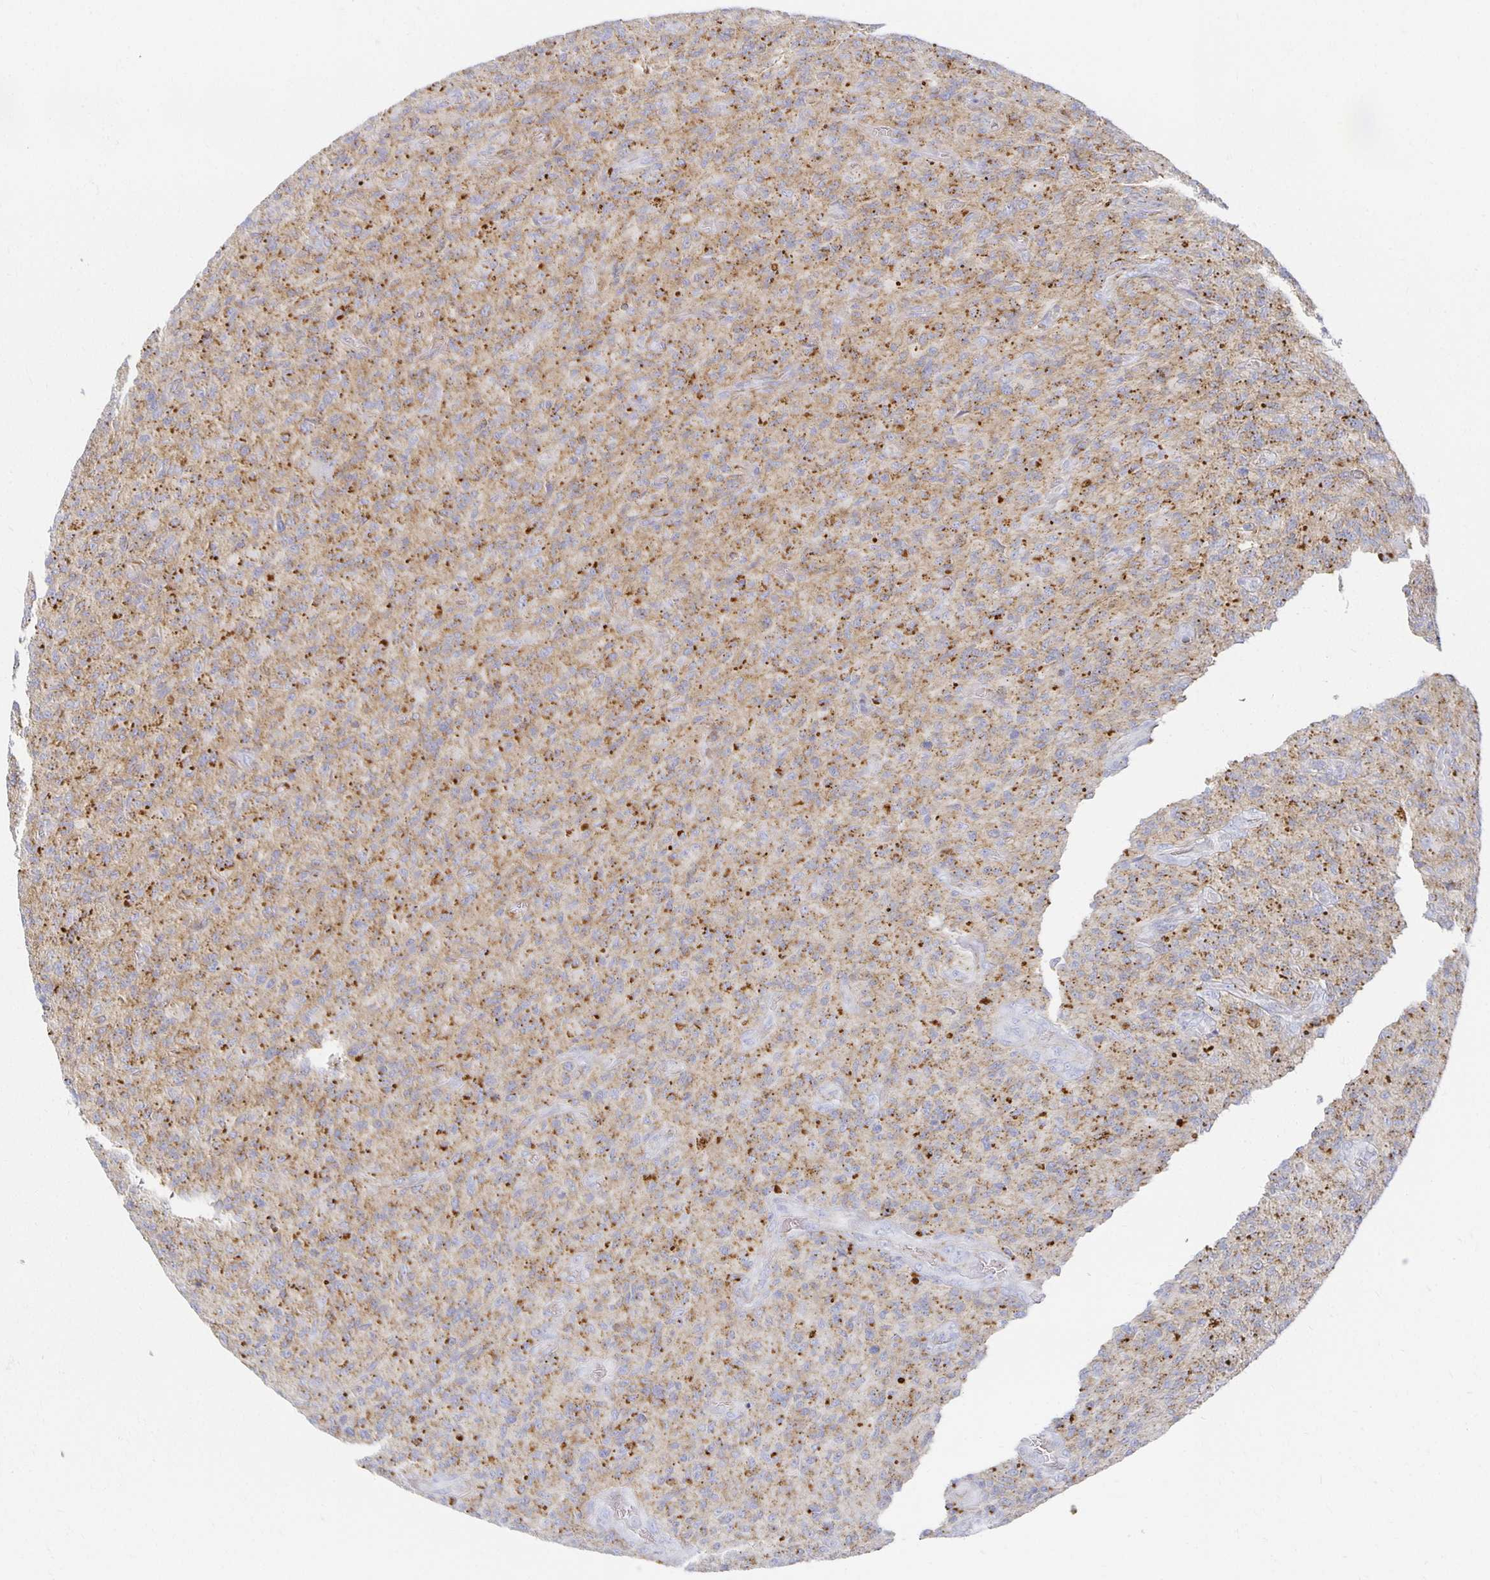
{"staining": {"intensity": "moderate", "quantity": ">75%", "location": "cytoplasmic/membranous"}, "tissue": "glioma", "cell_type": "Tumor cells", "image_type": "cancer", "snomed": [{"axis": "morphology", "description": "Glioma, malignant, High grade"}, {"axis": "topography", "description": "Brain"}], "caption": "Immunohistochemical staining of human malignant glioma (high-grade) displays medium levels of moderate cytoplasmic/membranous positivity in approximately >75% of tumor cells.", "gene": "TAAR1", "patient": {"sex": "male", "age": 61}}